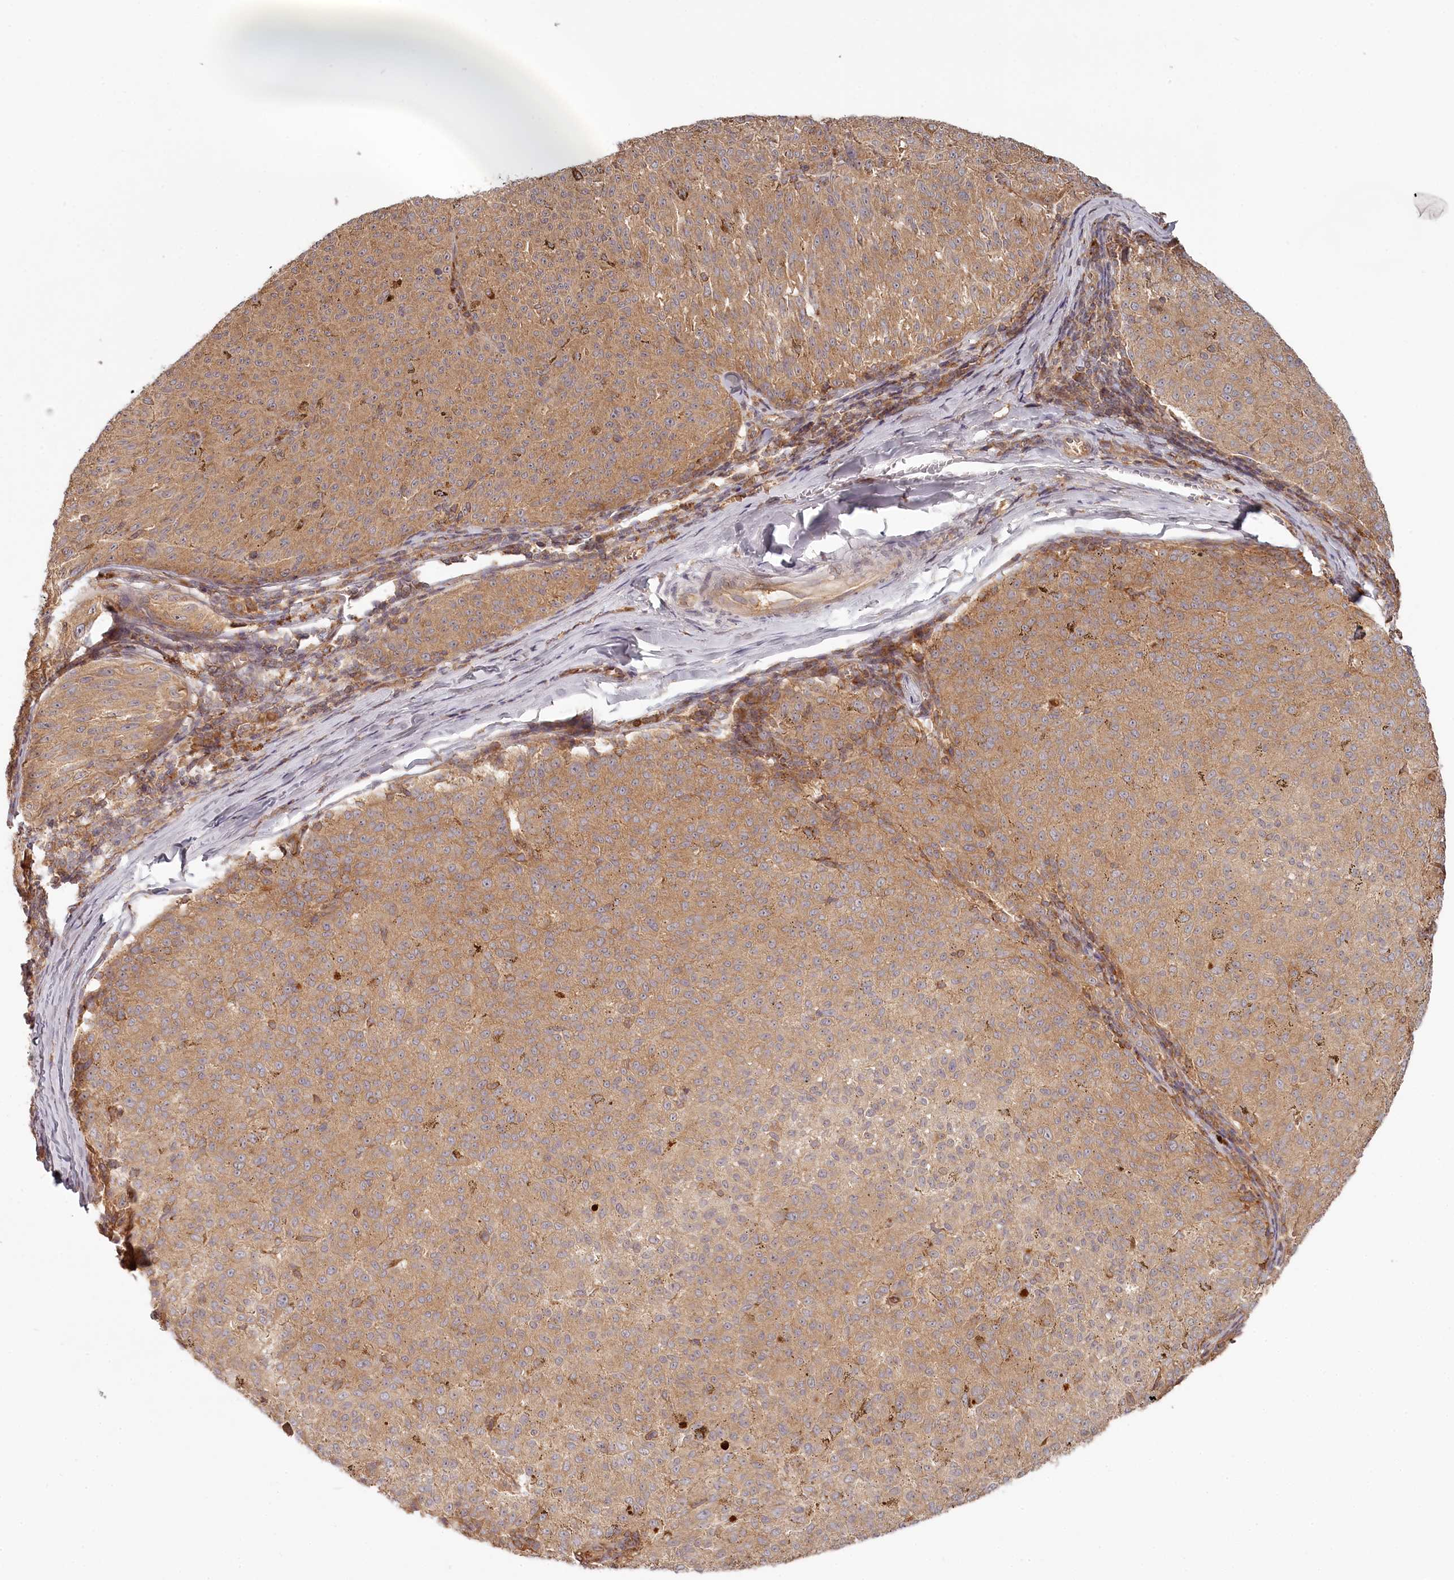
{"staining": {"intensity": "moderate", "quantity": ">75%", "location": "cytoplasmic/membranous"}, "tissue": "melanoma", "cell_type": "Tumor cells", "image_type": "cancer", "snomed": [{"axis": "morphology", "description": "Malignant melanoma, NOS"}, {"axis": "topography", "description": "Skin"}], "caption": "Moderate cytoplasmic/membranous protein staining is appreciated in approximately >75% of tumor cells in malignant melanoma.", "gene": "TMIE", "patient": {"sex": "female", "age": 72}}